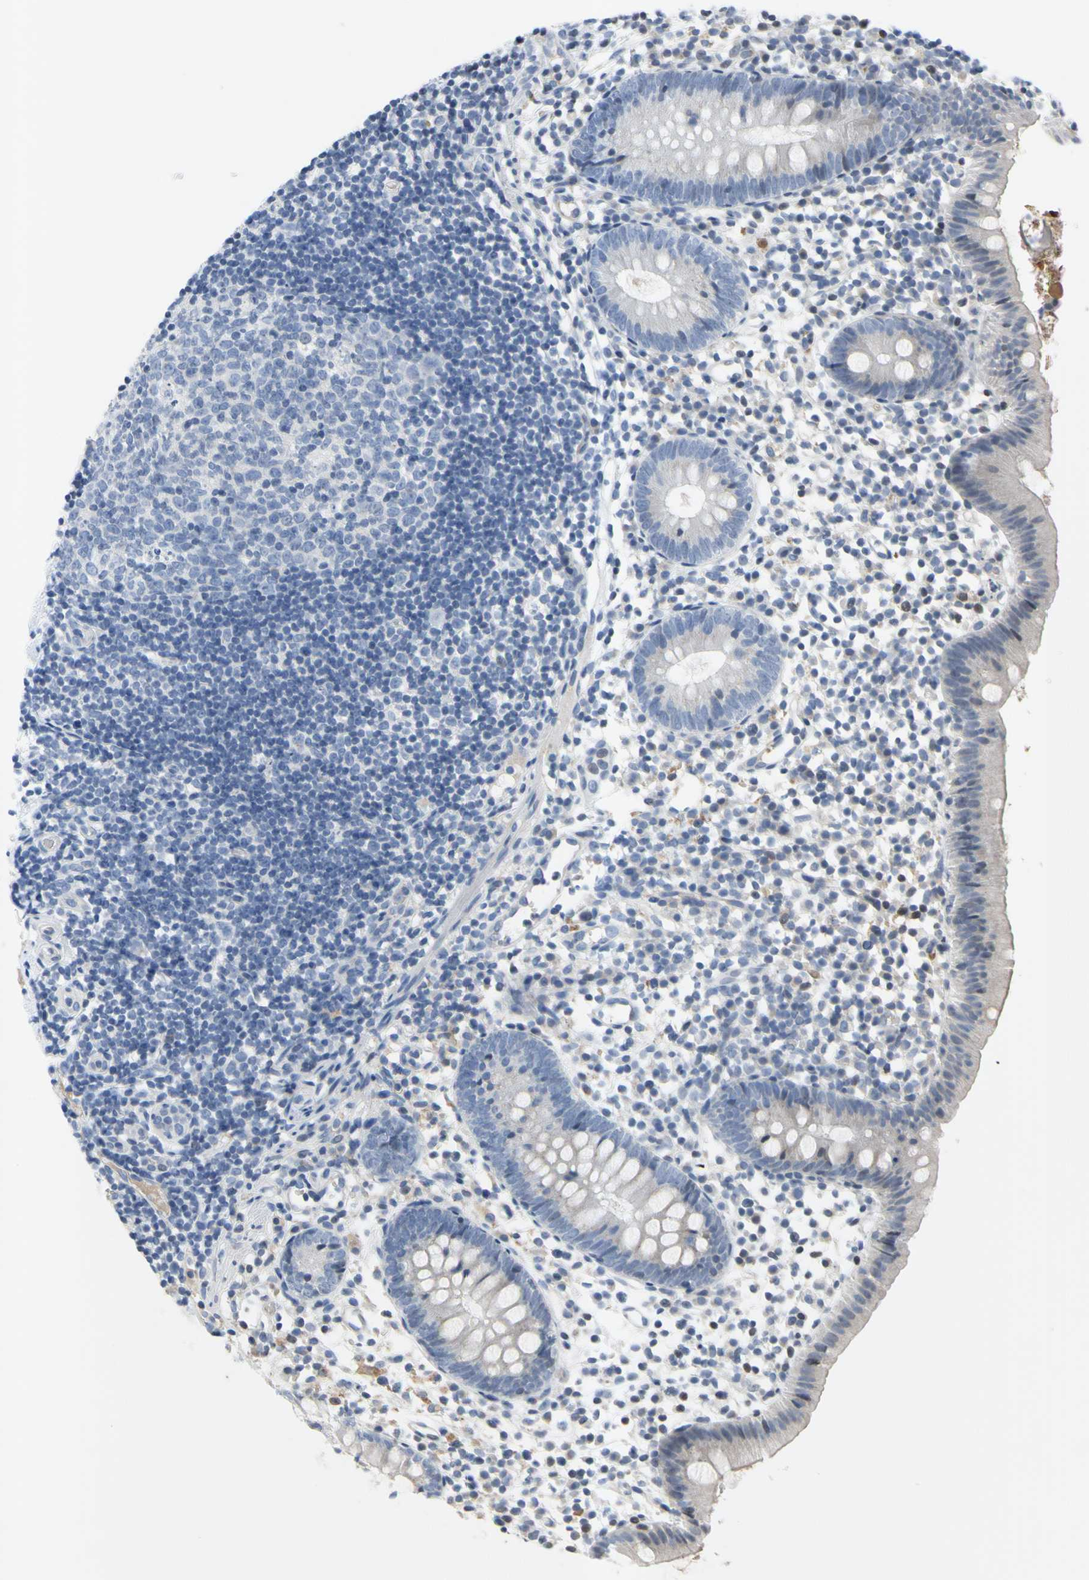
{"staining": {"intensity": "negative", "quantity": "none", "location": "none"}, "tissue": "appendix", "cell_type": "Glandular cells", "image_type": "normal", "snomed": [{"axis": "morphology", "description": "Normal tissue, NOS"}, {"axis": "topography", "description": "Appendix"}], "caption": "This is an immunohistochemistry photomicrograph of normal appendix. There is no staining in glandular cells.", "gene": "ARG1", "patient": {"sex": "female", "age": 20}}